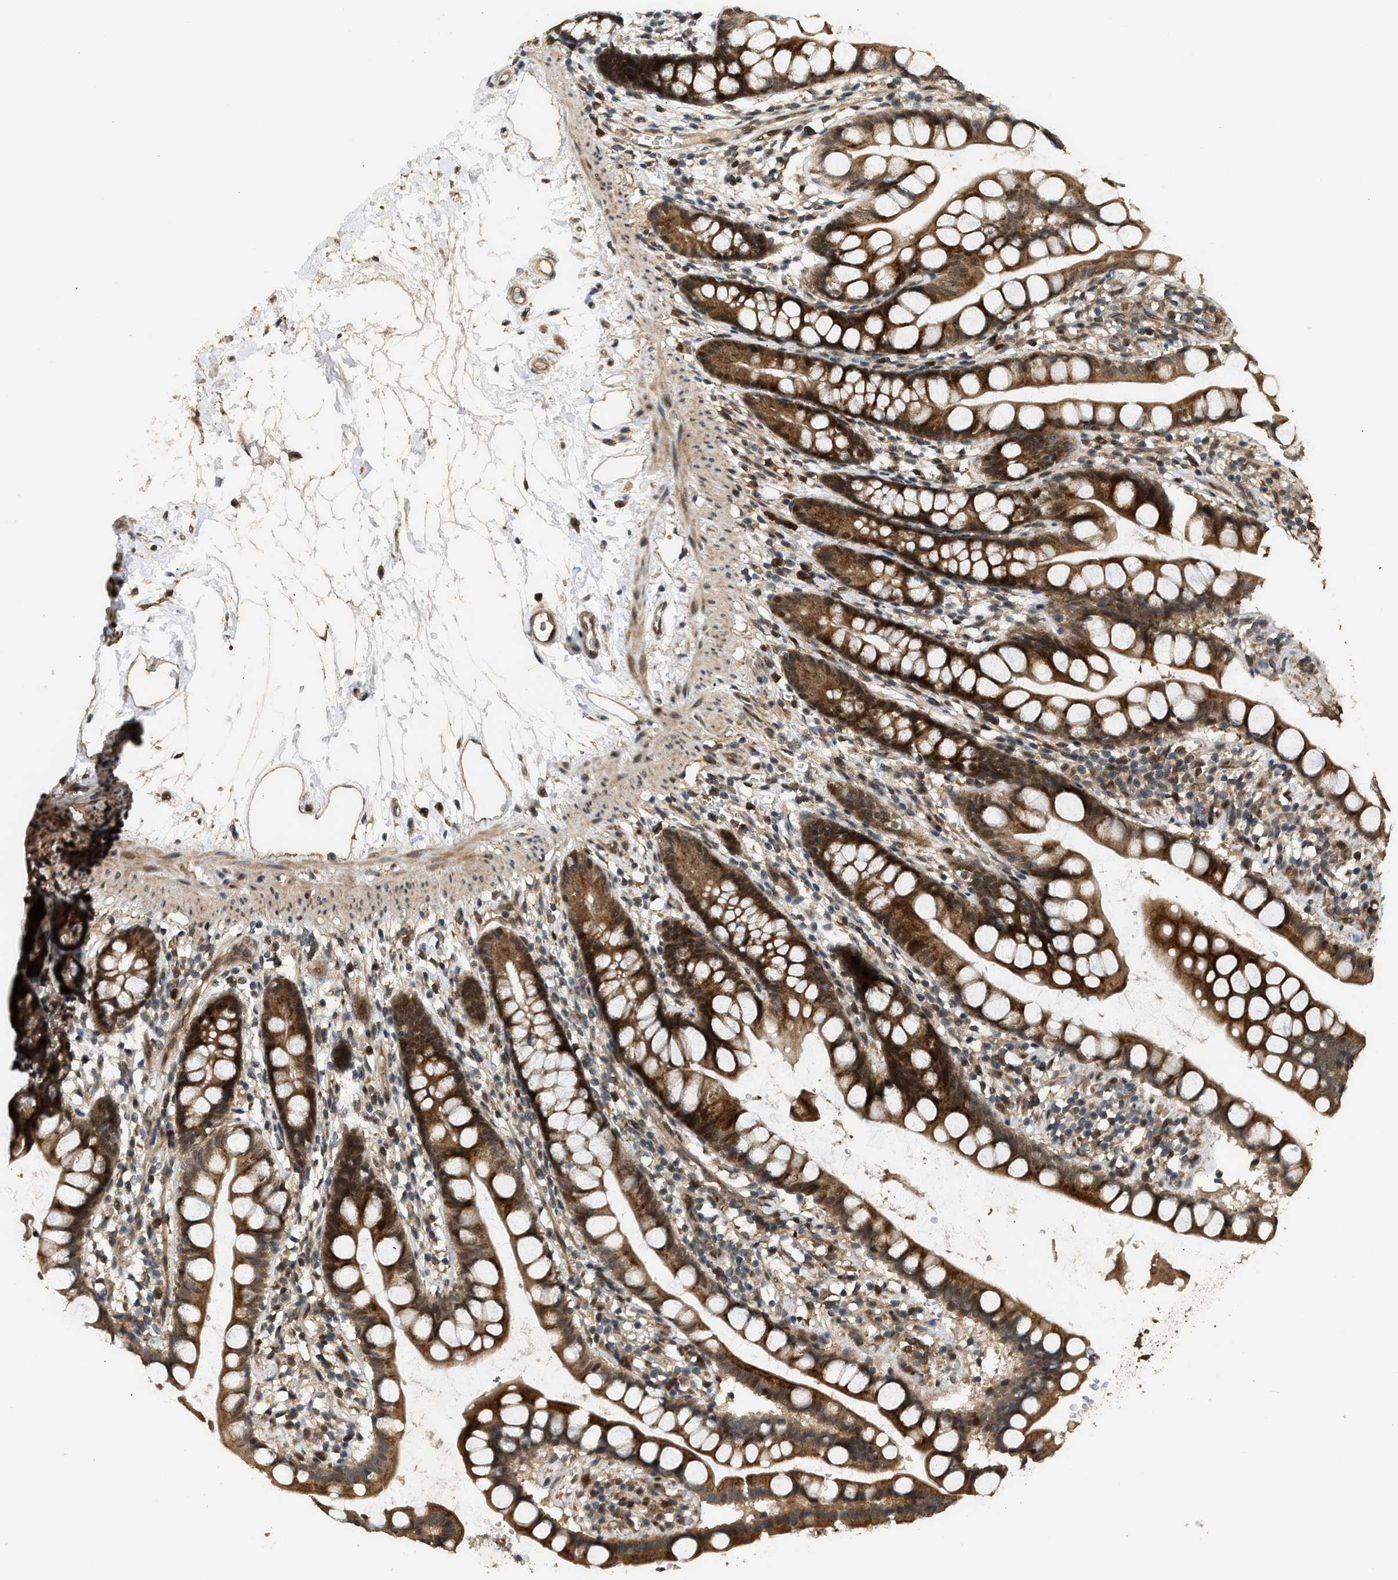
{"staining": {"intensity": "strong", "quantity": ">75%", "location": "cytoplasmic/membranous,nuclear"}, "tissue": "small intestine", "cell_type": "Glandular cells", "image_type": "normal", "snomed": [{"axis": "morphology", "description": "Normal tissue, NOS"}, {"axis": "topography", "description": "Small intestine"}], "caption": "Protein expression analysis of normal small intestine displays strong cytoplasmic/membranous,nuclear staining in approximately >75% of glandular cells. Ihc stains the protein in brown and the nuclei are stained blue.", "gene": "GET1", "patient": {"sex": "female", "age": 84}}